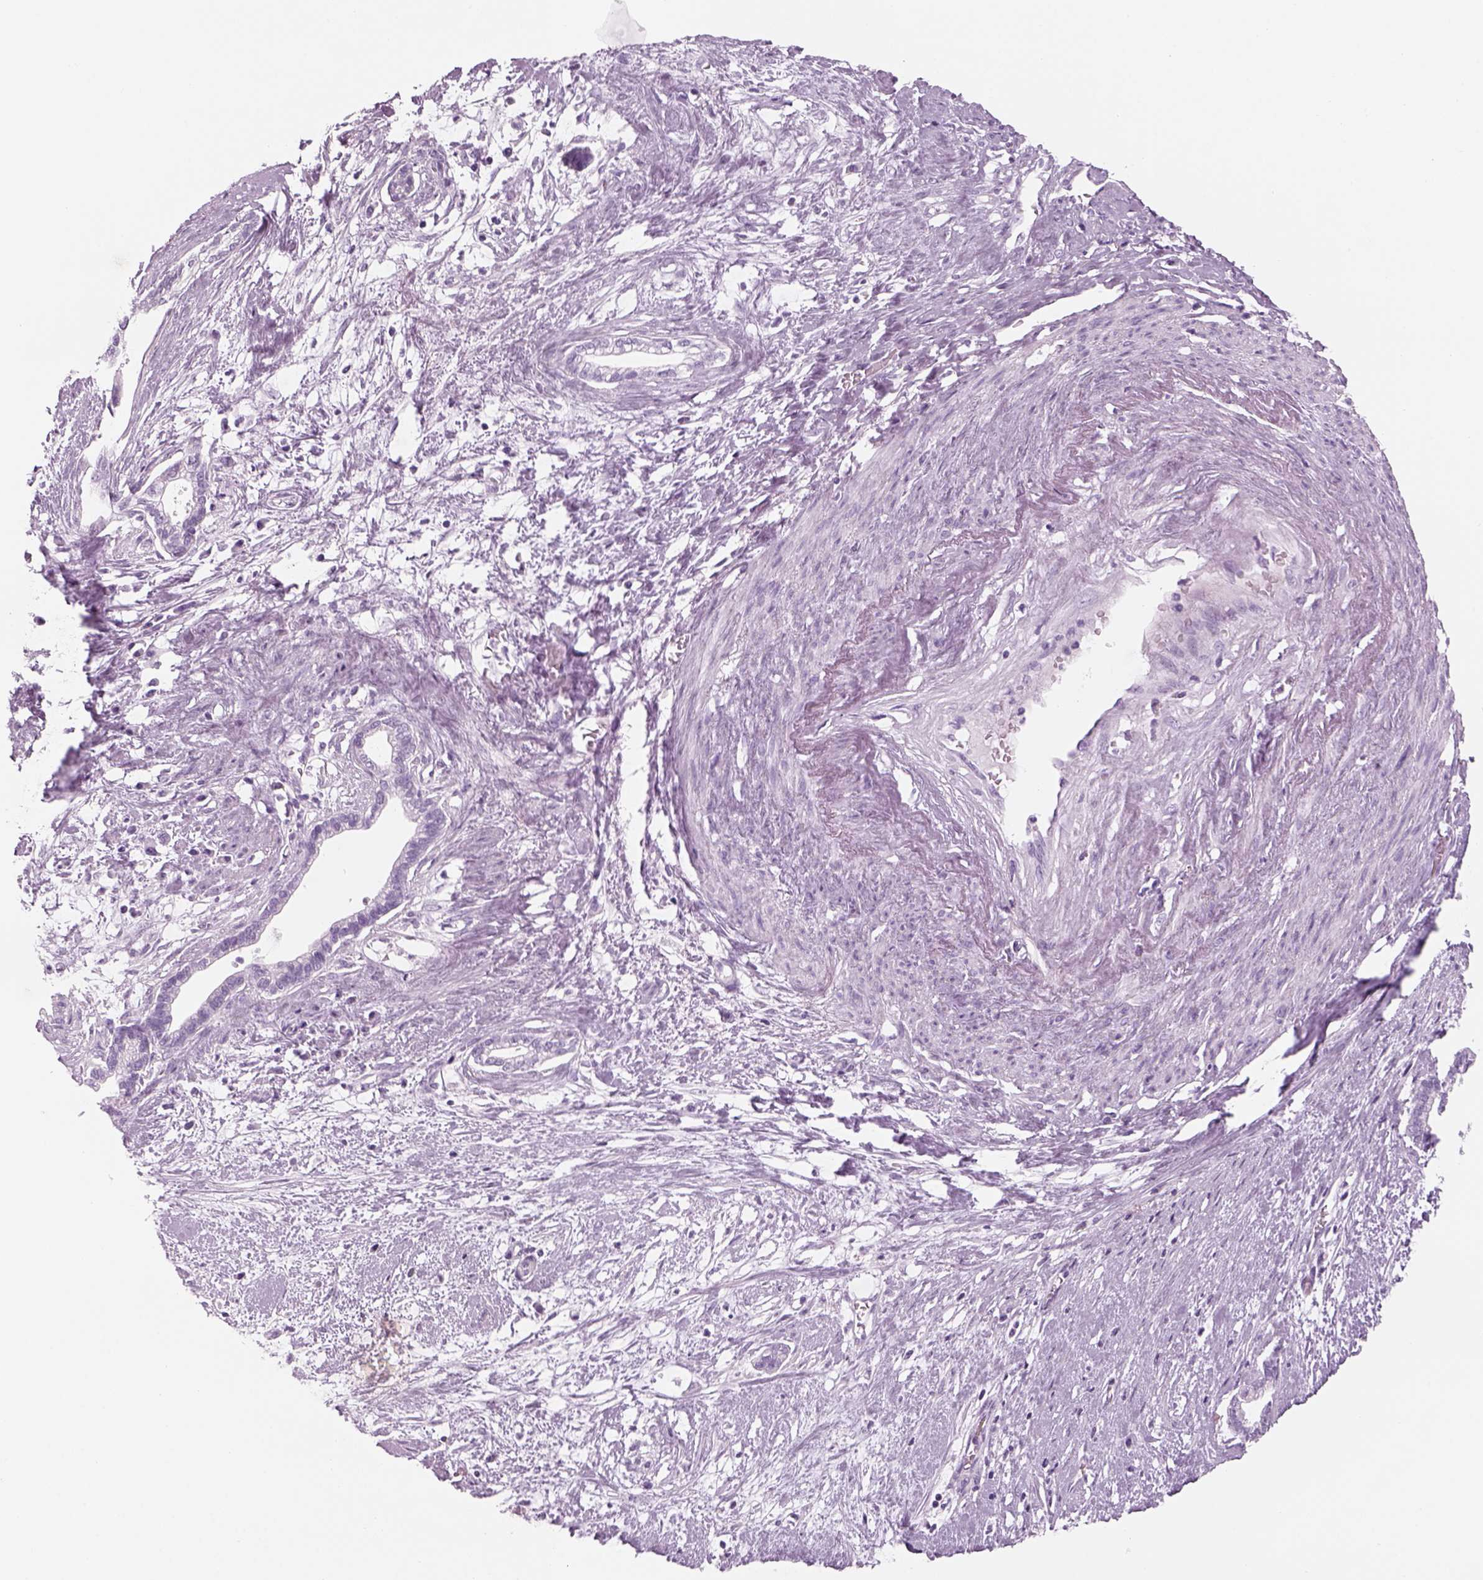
{"staining": {"intensity": "negative", "quantity": "none", "location": "none"}, "tissue": "cervical cancer", "cell_type": "Tumor cells", "image_type": "cancer", "snomed": [{"axis": "morphology", "description": "Adenocarcinoma, NOS"}, {"axis": "topography", "description": "Cervix"}], "caption": "Tumor cells are negative for protein expression in human adenocarcinoma (cervical).", "gene": "PABPC1L2B", "patient": {"sex": "female", "age": 62}}